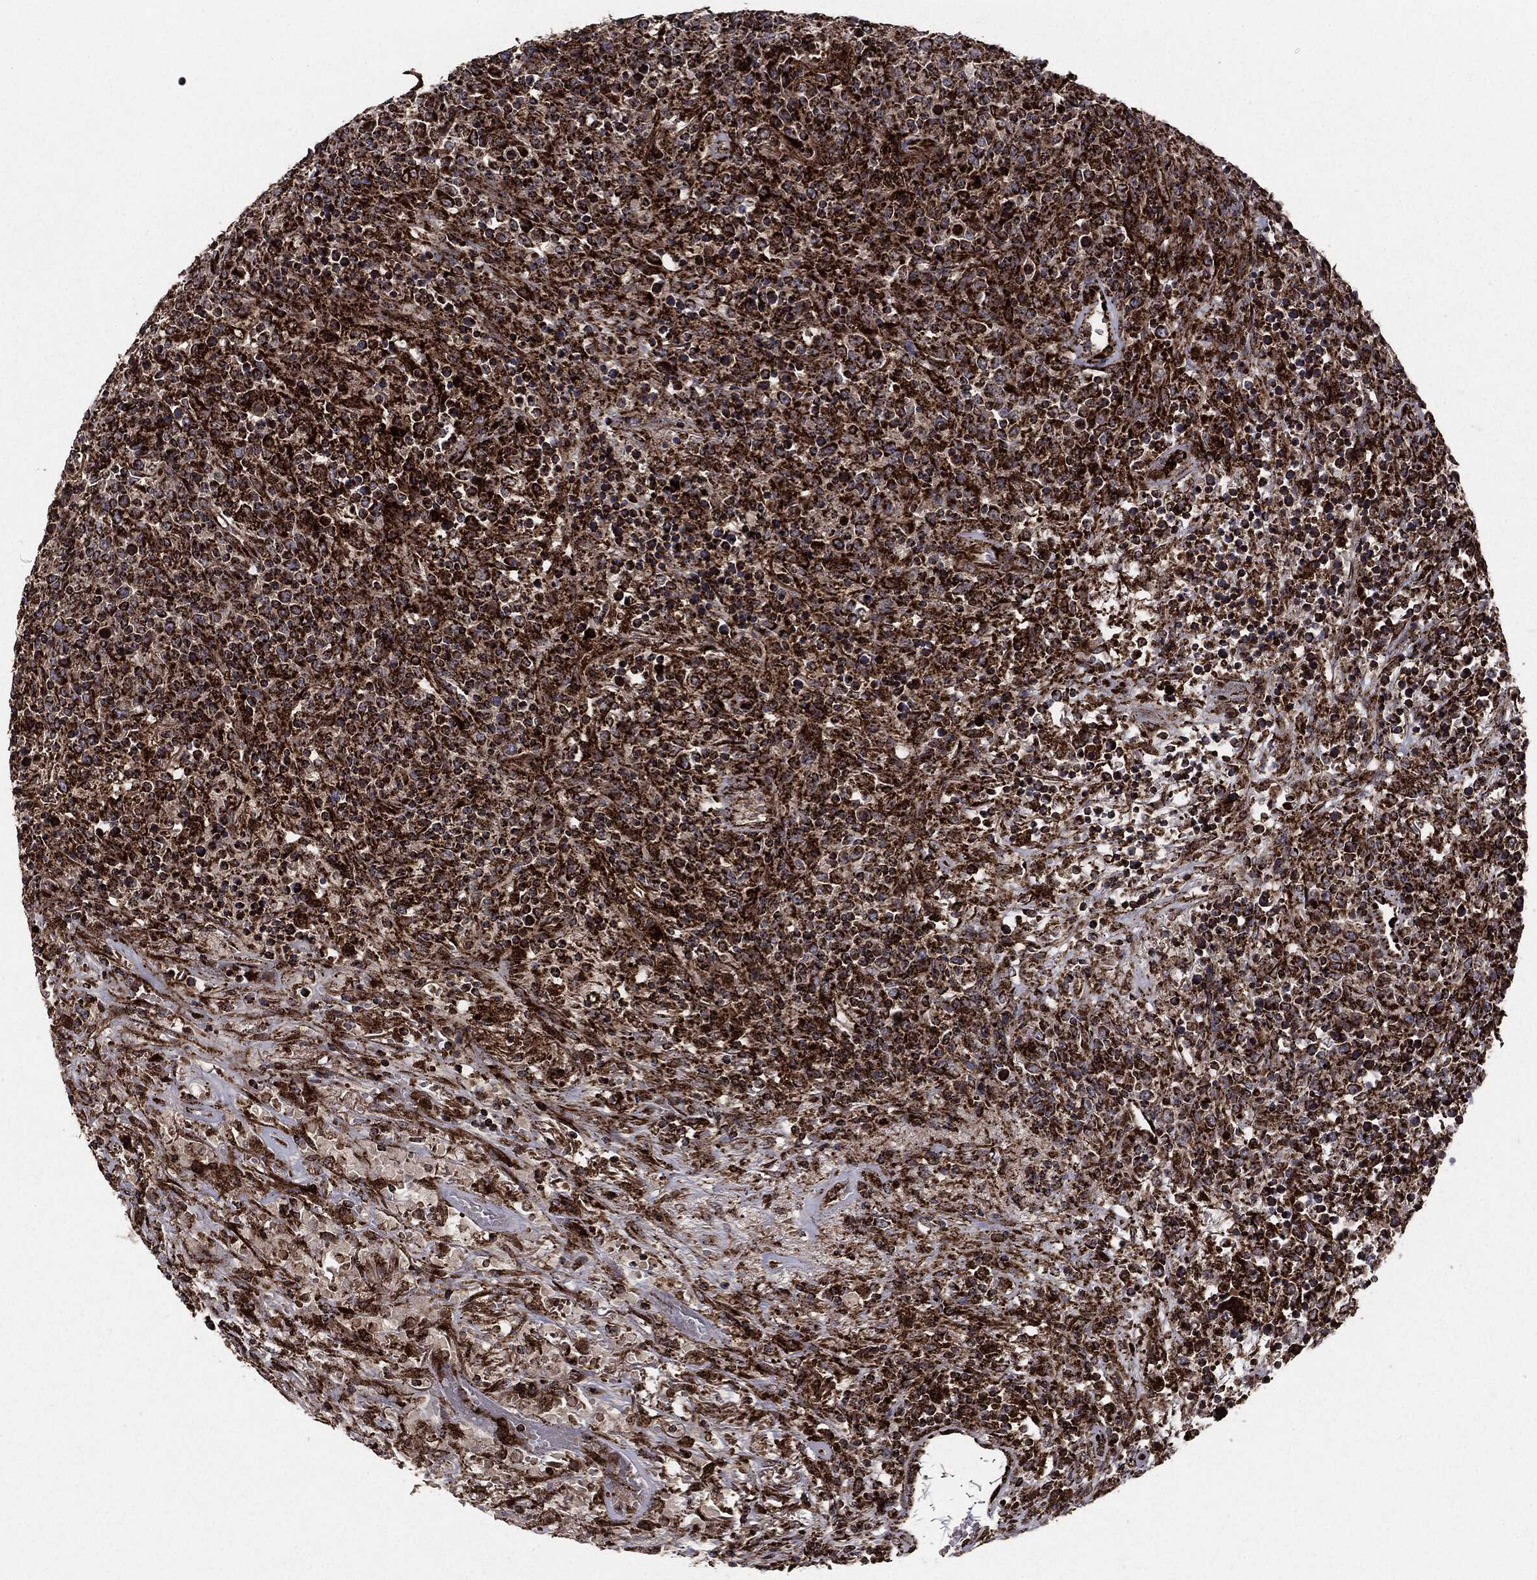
{"staining": {"intensity": "strong", "quantity": ">75%", "location": "cytoplasmic/membranous"}, "tissue": "lymphoma", "cell_type": "Tumor cells", "image_type": "cancer", "snomed": [{"axis": "morphology", "description": "Malignant lymphoma, non-Hodgkin's type, High grade"}, {"axis": "topography", "description": "Lung"}], "caption": "Immunohistochemistry of lymphoma shows high levels of strong cytoplasmic/membranous positivity in about >75% of tumor cells.", "gene": "MAP2K1", "patient": {"sex": "male", "age": 79}}